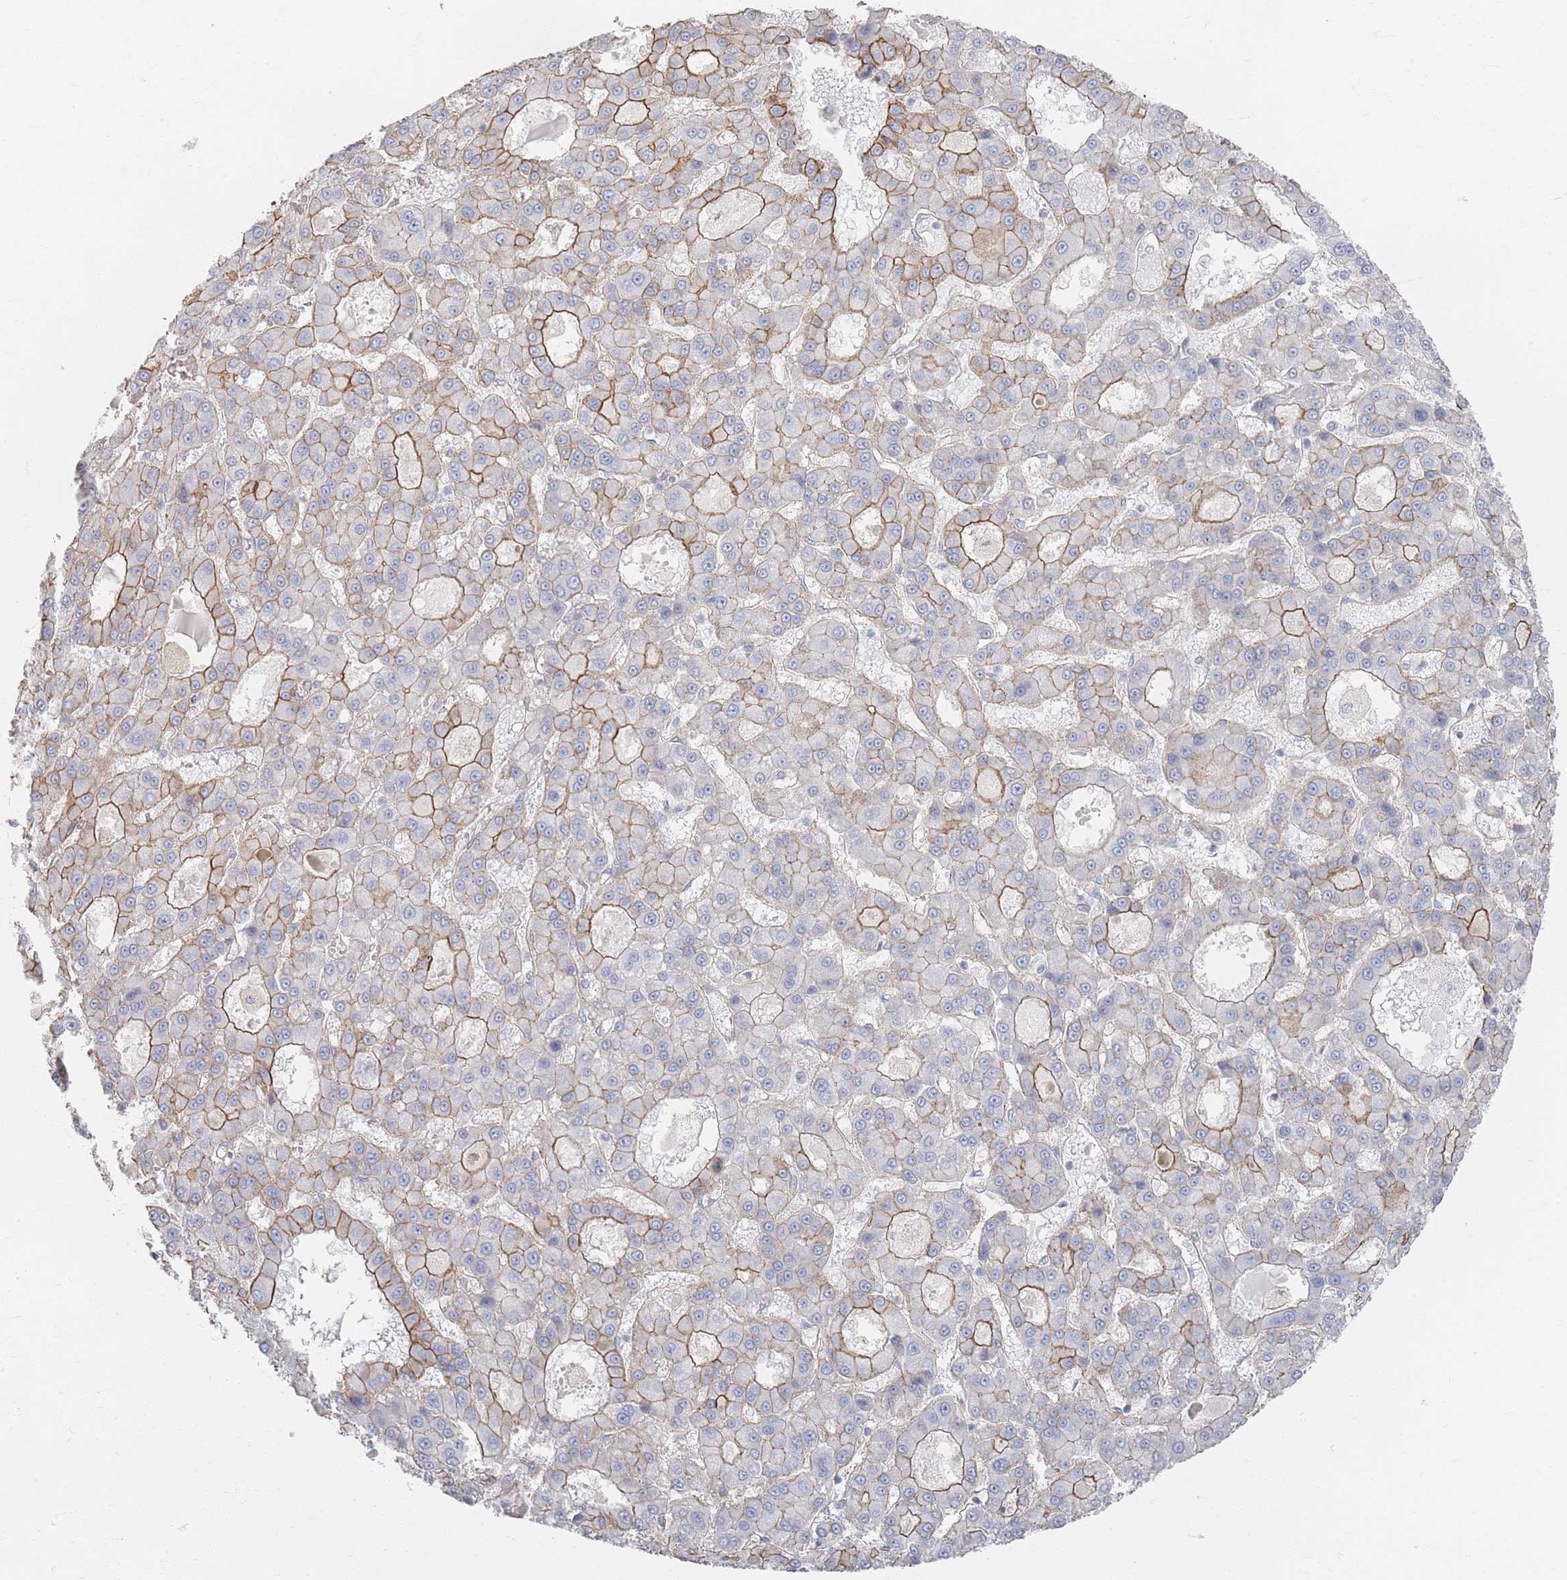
{"staining": {"intensity": "moderate", "quantity": "<25%", "location": "cytoplasmic/membranous"}, "tissue": "liver cancer", "cell_type": "Tumor cells", "image_type": "cancer", "snomed": [{"axis": "morphology", "description": "Carcinoma, Hepatocellular, NOS"}, {"axis": "topography", "description": "Liver"}], "caption": "Protein analysis of liver hepatocellular carcinoma tissue exhibits moderate cytoplasmic/membranous positivity in about <25% of tumor cells. (Stains: DAB (3,3'-diaminobenzidine) in brown, nuclei in blue, Microscopy: brightfield microscopy at high magnification).", "gene": "GNB1", "patient": {"sex": "male", "age": 70}}